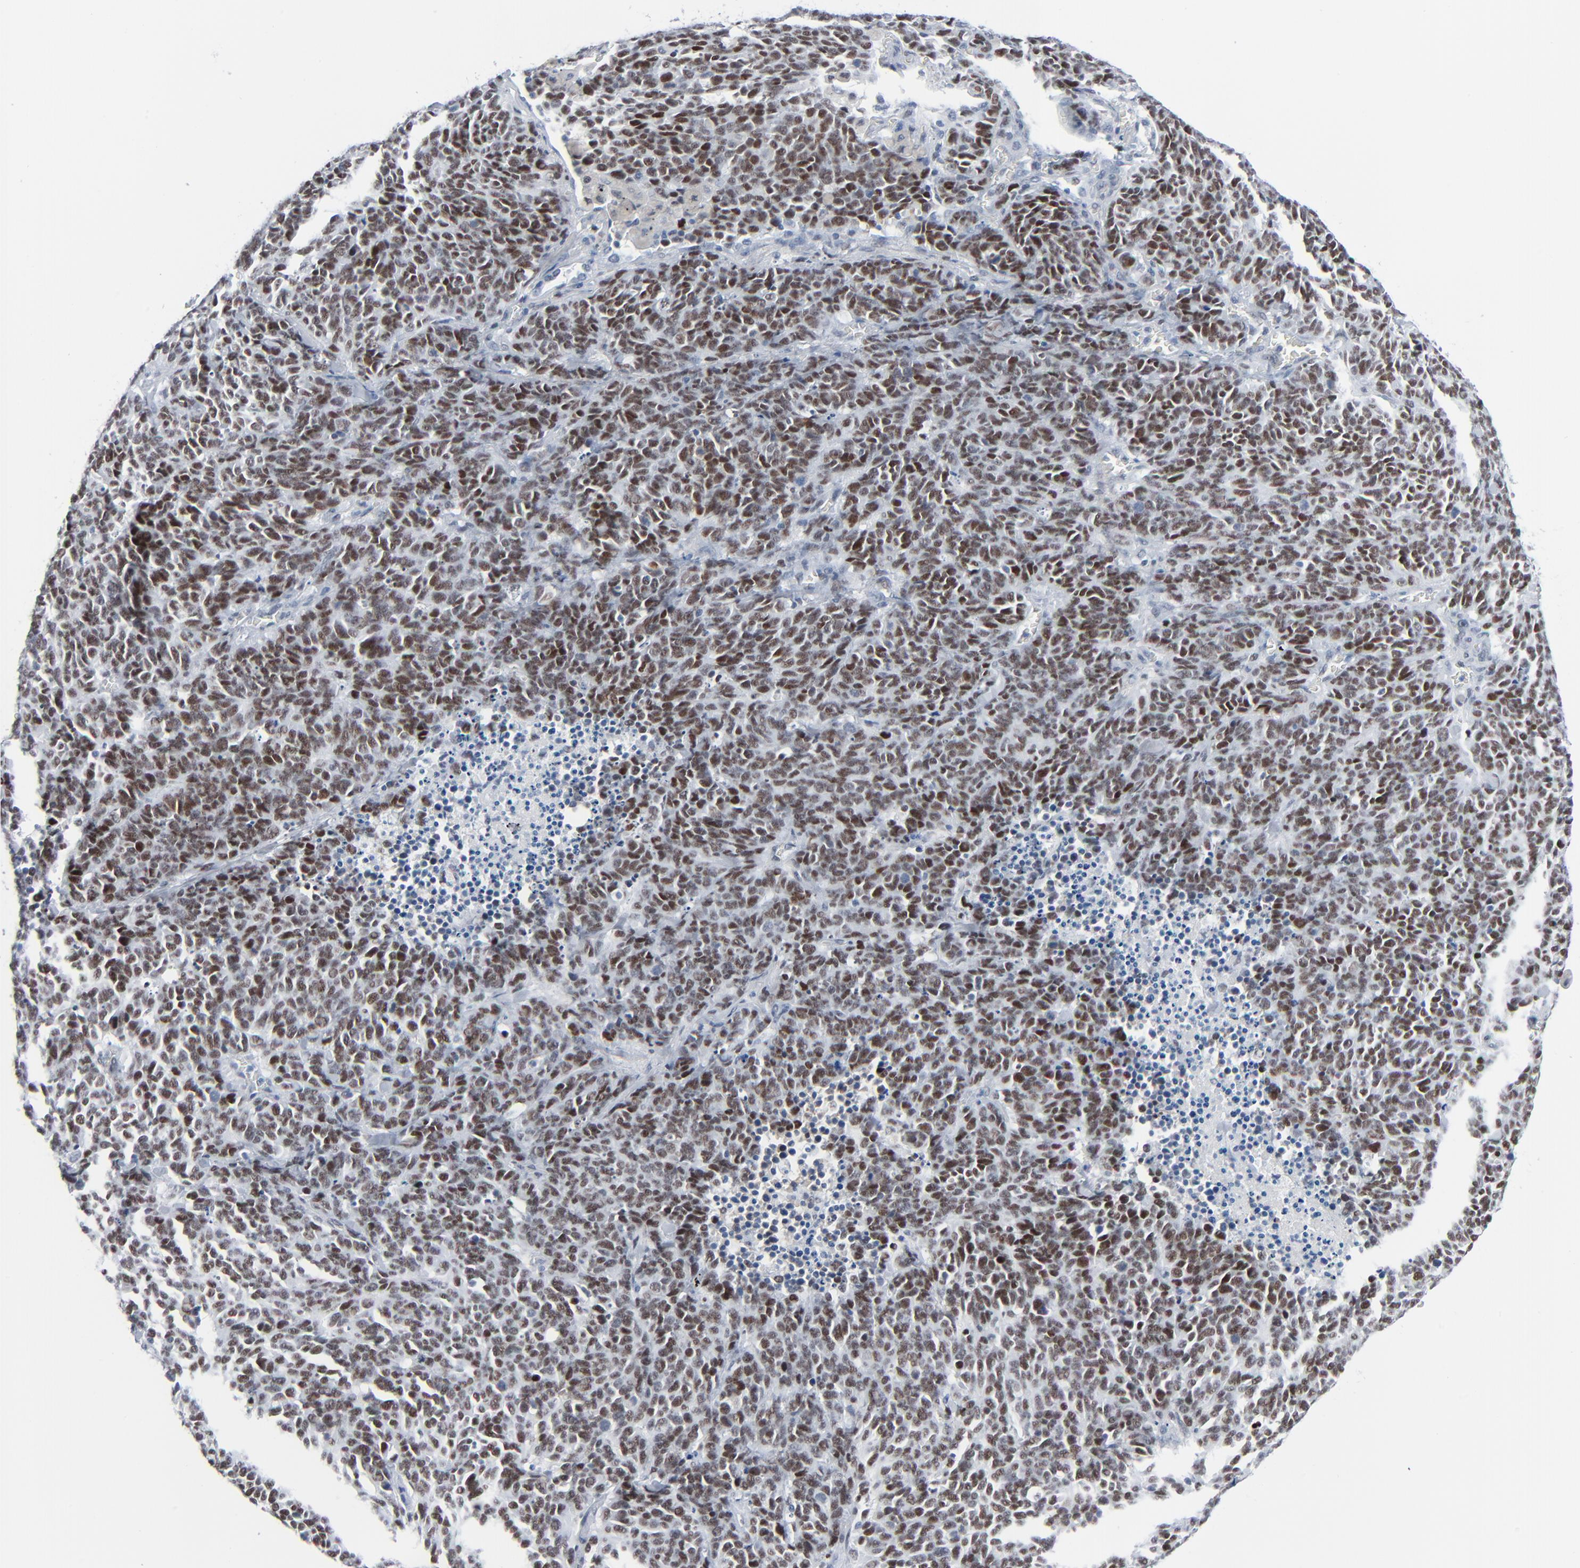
{"staining": {"intensity": "strong", "quantity": ">75%", "location": "nuclear"}, "tissue": "lung cancer", "cell_type": "Tumor cells", "image_type": "cancer", "snomed": [{"axis": "morphology", "description": "Neoplasm, malignant, NOS"}, {"axis": "topography", "description": "Lung"}], "caption": "There is high levels of strong nuclear positivity in tumor cells of lung cancer (malignant neoplasm), as demonstrated by immunohistochemical staining (brown color).", "gene": "SIRT1", "patient": {"sex": "female", "age": 58}}